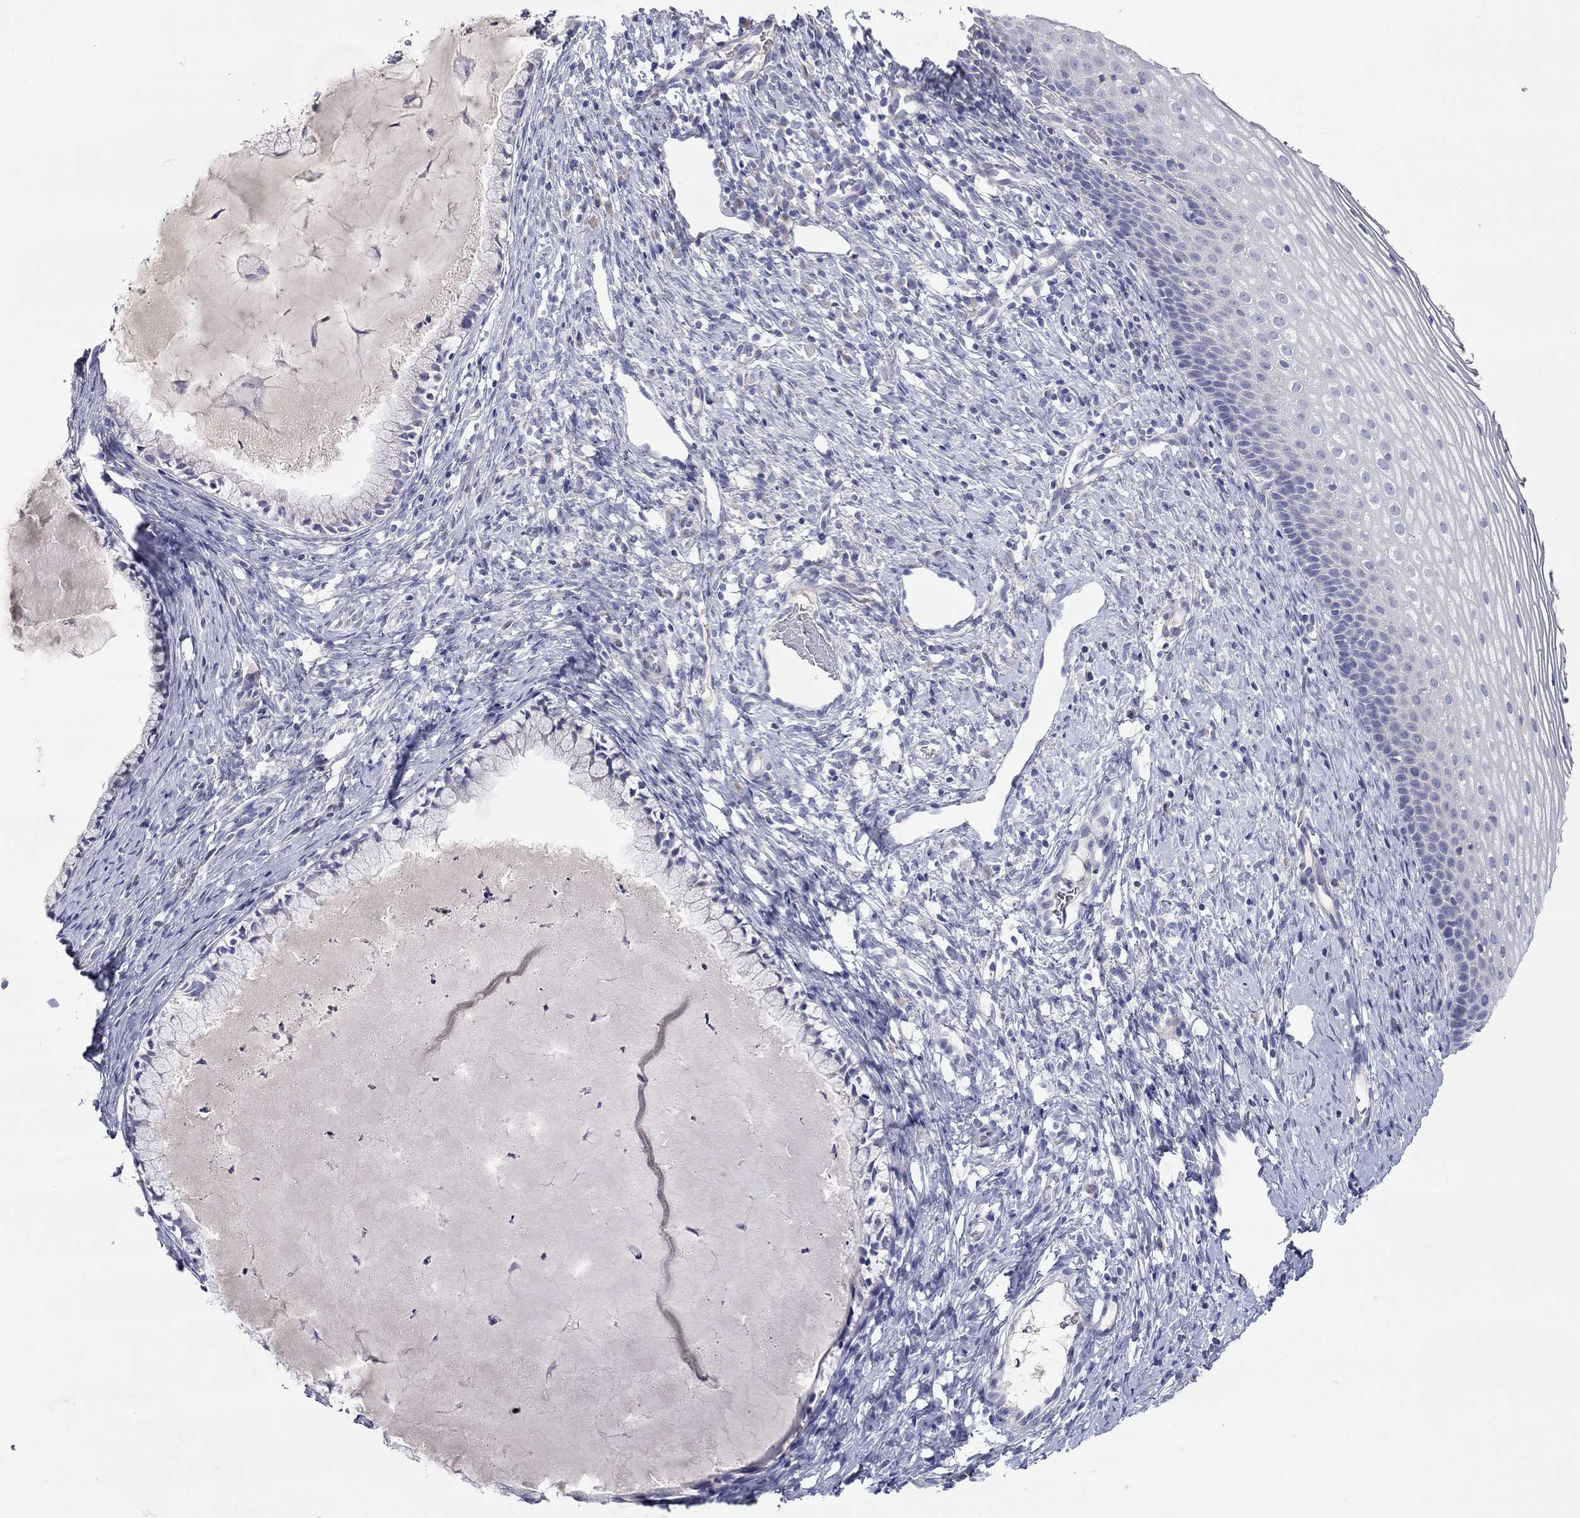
{"staining": {"intensity": "negative", "quantity": "none", "location": "none"}, "tissue": "cervix", "cell_type": "Glandular cells", "image_type": "normal", "snomed": [{"axis": "morphology", "description": "Normal tissue, NOS"}, {"axis": "topography", "description": "Cervix"}], "caption": "A high-resolution photomicrograph shows IHC staining of normal cervix, which exhibits no significant expression in glandular cells. (DAB IHC visualized using brightfield microscopy, high magnification).", "gene": "ST7L", "patient": {"sex": "female", "age": 39}}